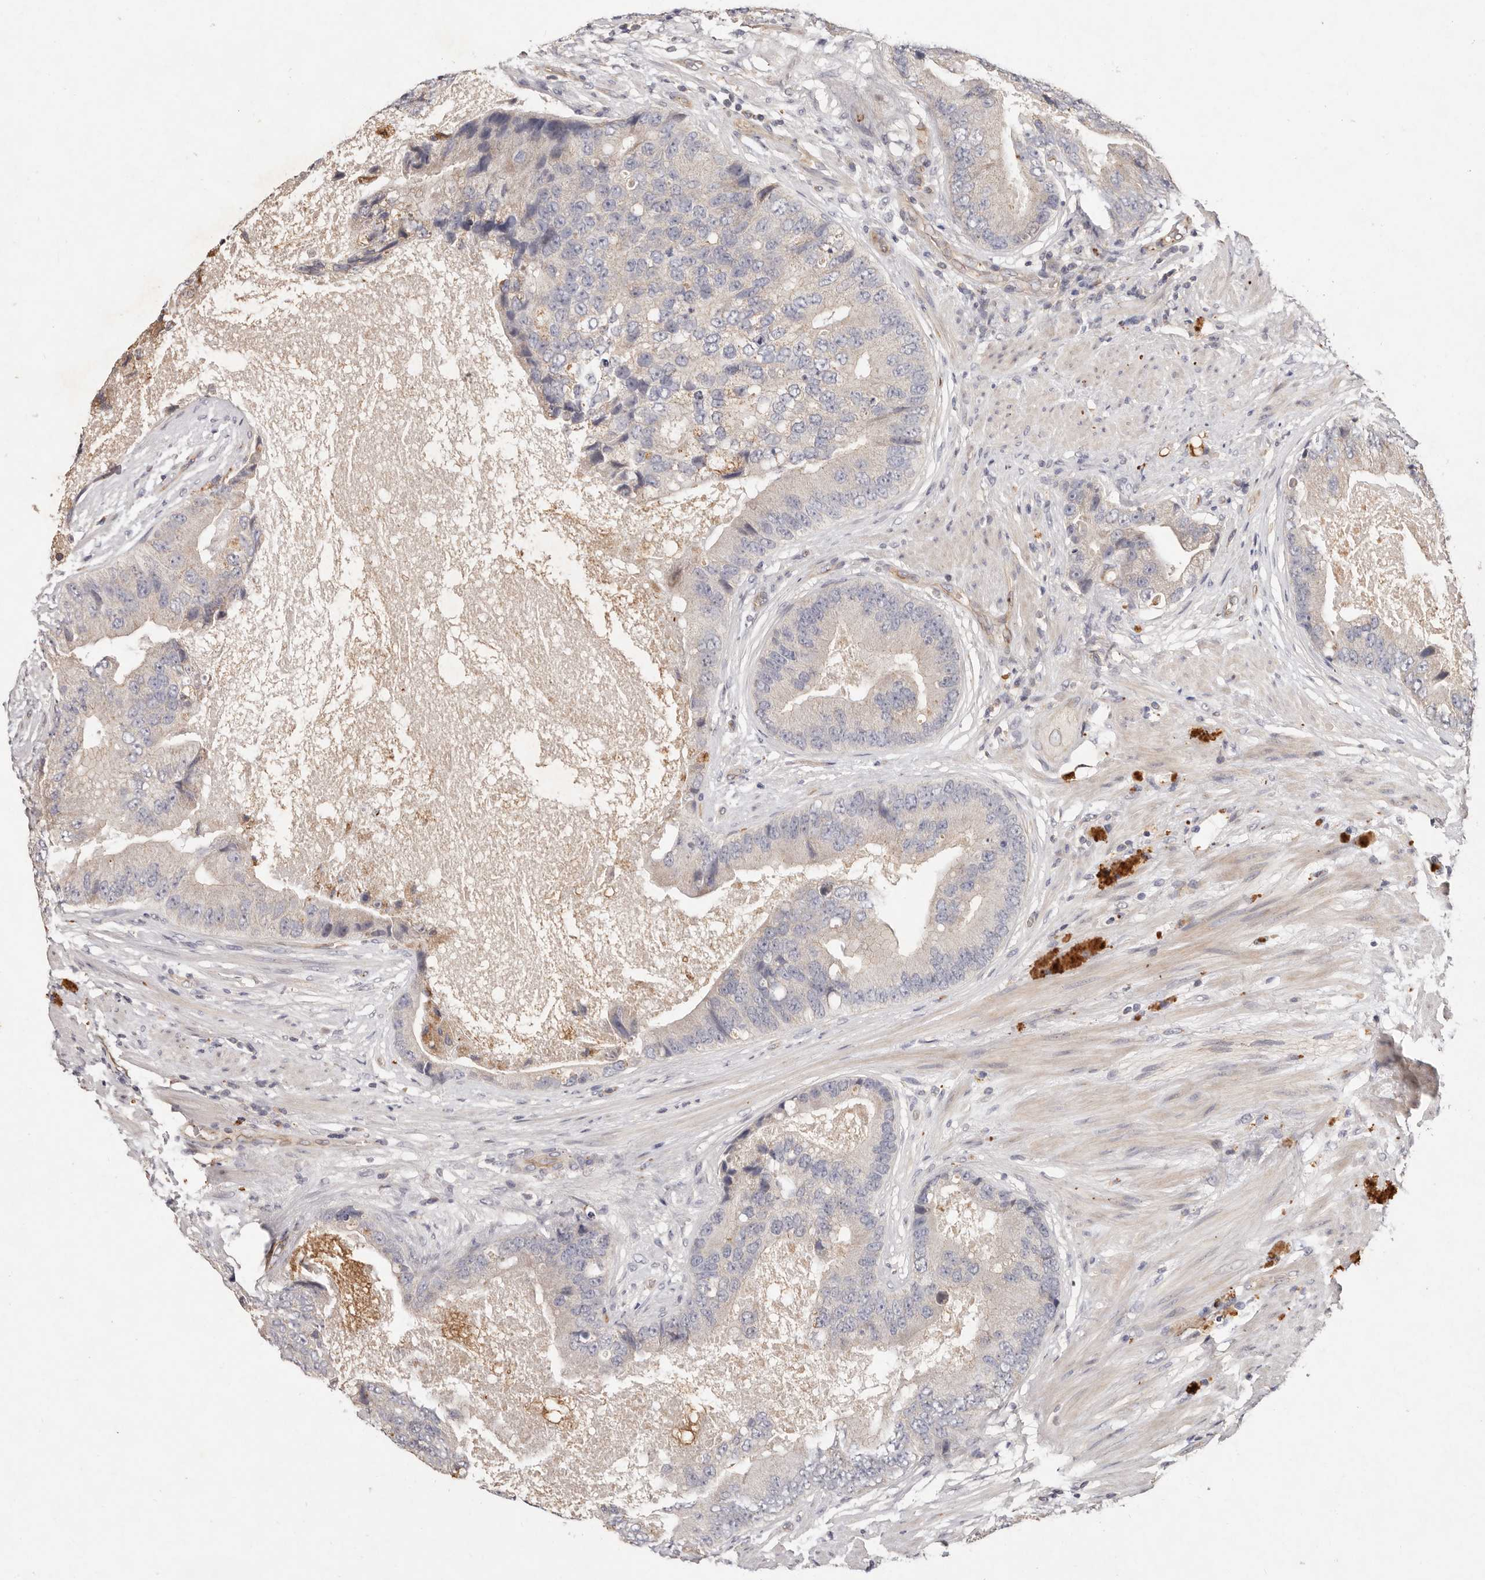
{"staining": {"intensity": "negative", "quantity": "none", "location": "none"}, "tissue": "prostate cancer", "cell_type": "Tumor cells", "image_type": "cancer", "snomed": [{"axis": "morphology", "description": "Adenocarcinoma, High grade"}, {"axis": "topography", "description": "Prostate"}], "caption": "DAB (3,3'-diaminobenzidine) immunohistochemical staining of human prostate high-grade adenocarcinoma shows no significant positivity in tumor cells. The staining was performed using DAB (3,3'-diaminobenzidine) to visualize the protein expression in brown, while the nuclei were stained in blue with hematoxylin (Magnification: 20x).", "gene": "THBS3", "patient": {"sex": "male", "age": 70}}